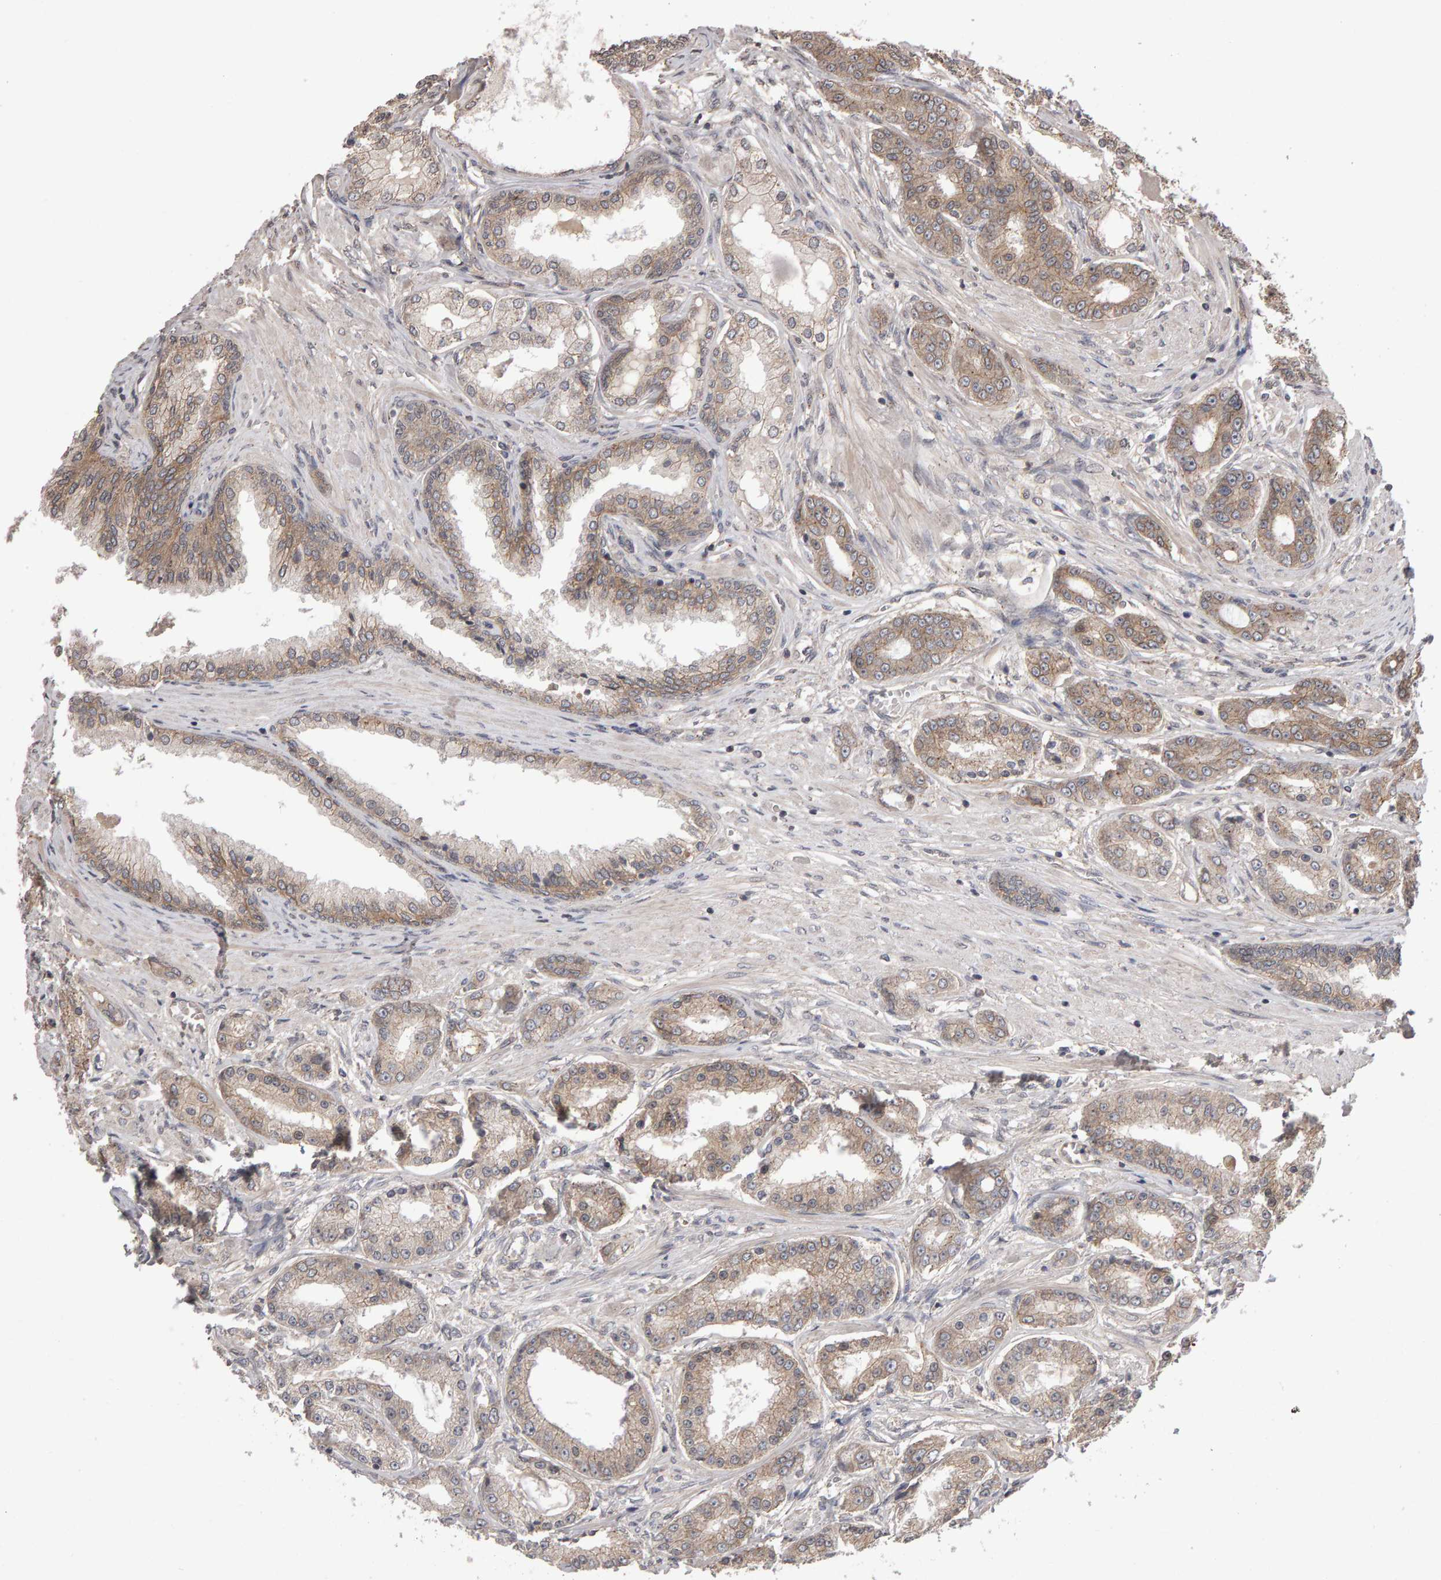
{"staining": {"intensity": "weak", "quantity": "25%-75%", "location": "cytoplasmic/membranous"}, "tissue": "prostate cancer", "cell_type": "Tumor cells", "image_type": "cancer", "snomed": [{"axis": "morphology", "description": "Adenocarcinoma, High grade"}, {"axis": "topography", "description": "Prostate"}], "caption": "Prostate cancer (high-grade adenocarcinoma) stained with DAB (3,3'-diaminobenzidine) immunohistochemistry displays low levels of weak cytoplasmic/membranous expression in about 25%-75% of tumor cells.", "gene": "SCRIB", "patient": {"sex": "male", "age": 59}}